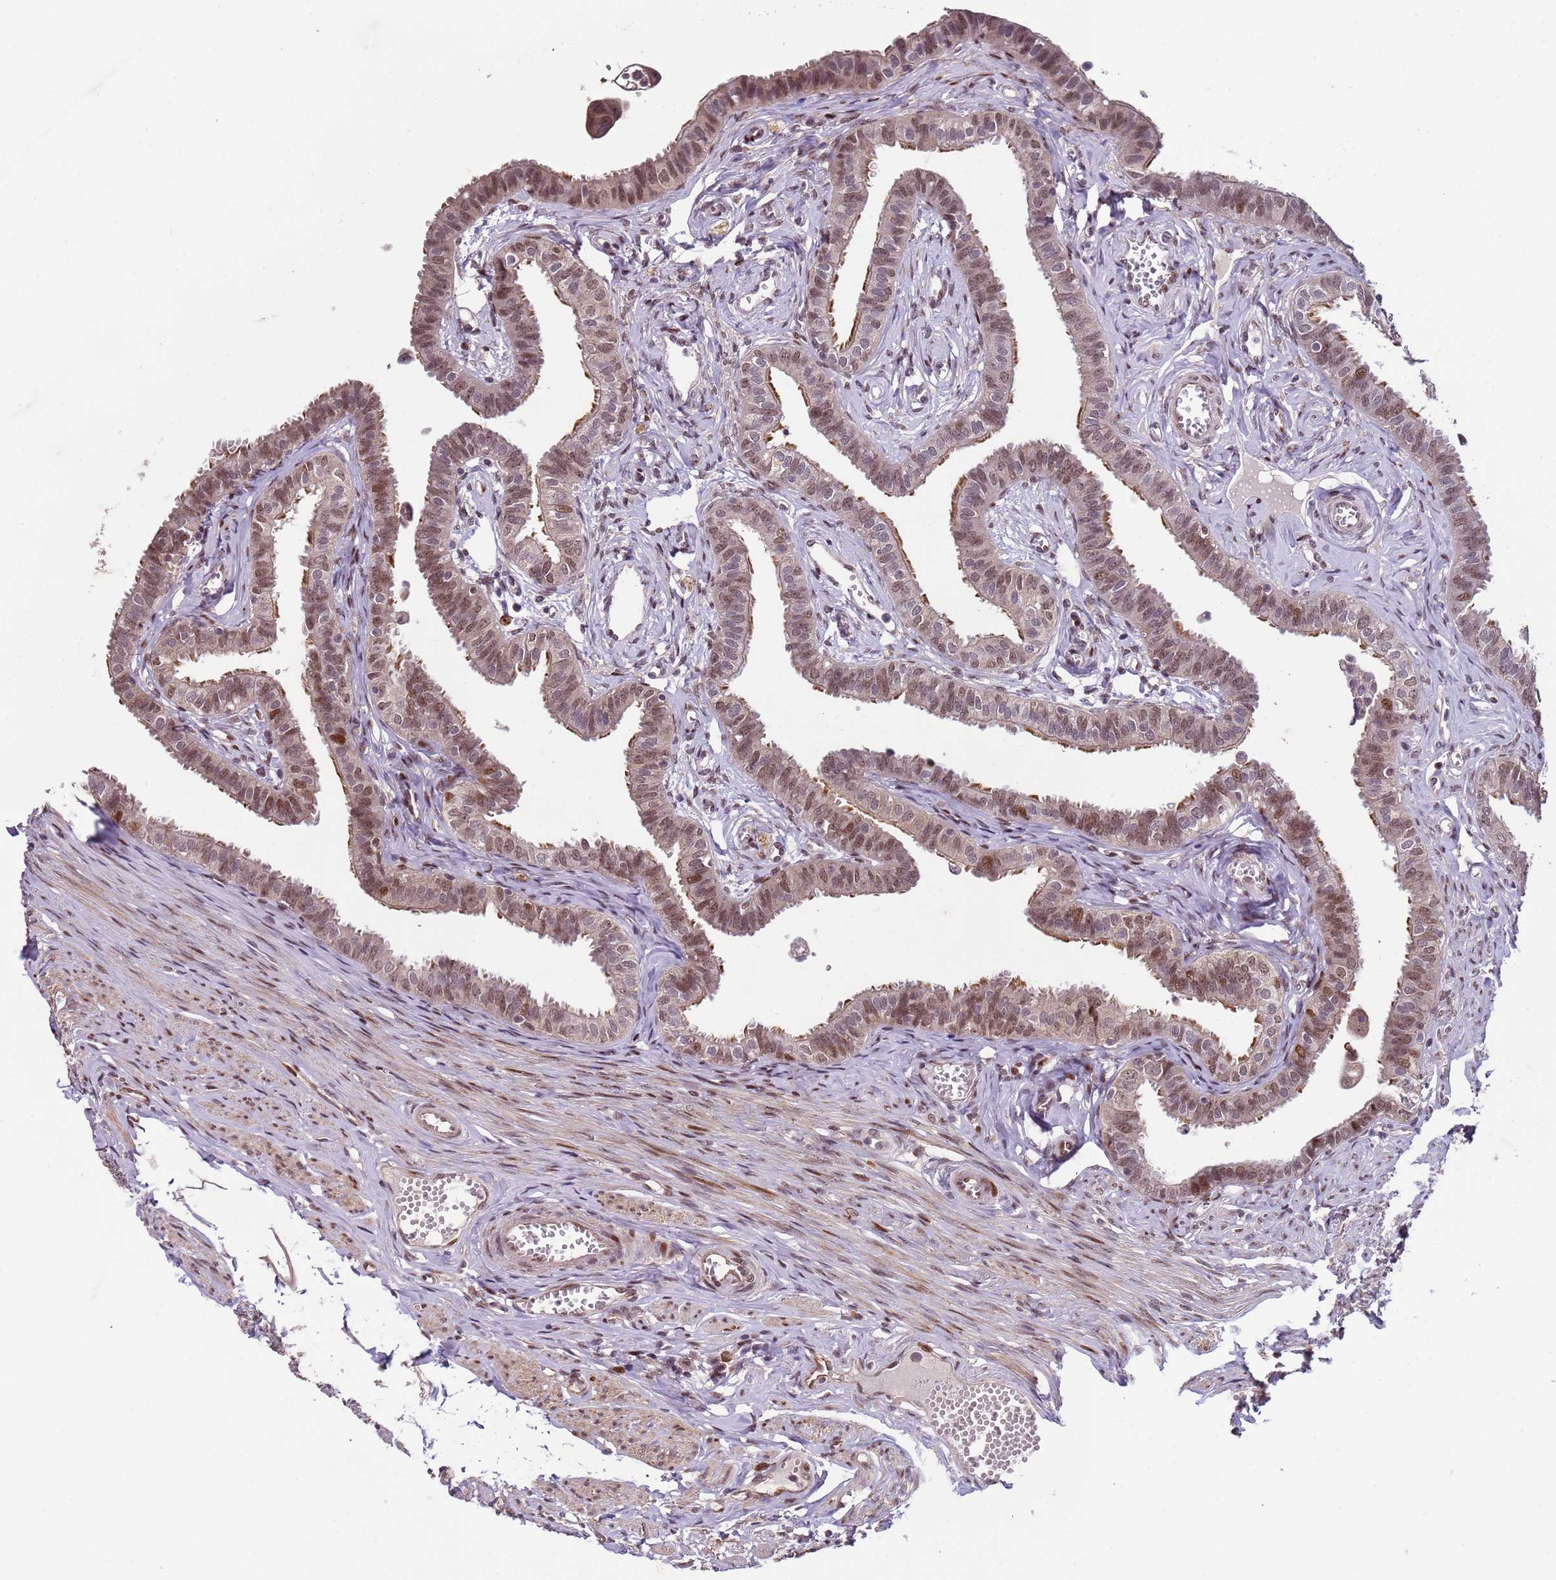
{"staining": {"intensity": "moderate", "quantity": "25%-75%", "location": "nuclear"}, "tissue": "fallopian tube", "cell_type": "Glandular cells", "image_type": "normal", "snomed": [{"axis": "morphology", "description": "Normal tissue, NOS"}, {"axis": "morphology", "description": "Carcinoma, NOS"}, {"axis": "topography", "description": "Fallopian tube"}, {"axis": "topography", "description": "Ovary"}], "caption": "Normal fallopian tube displays moderate nuclear positivity in approximately 25%-75% of glandular cells, visualized by immunohistochemistry.", "gene": "SHC3", "patient": {"sex": "female", "age": 59}}